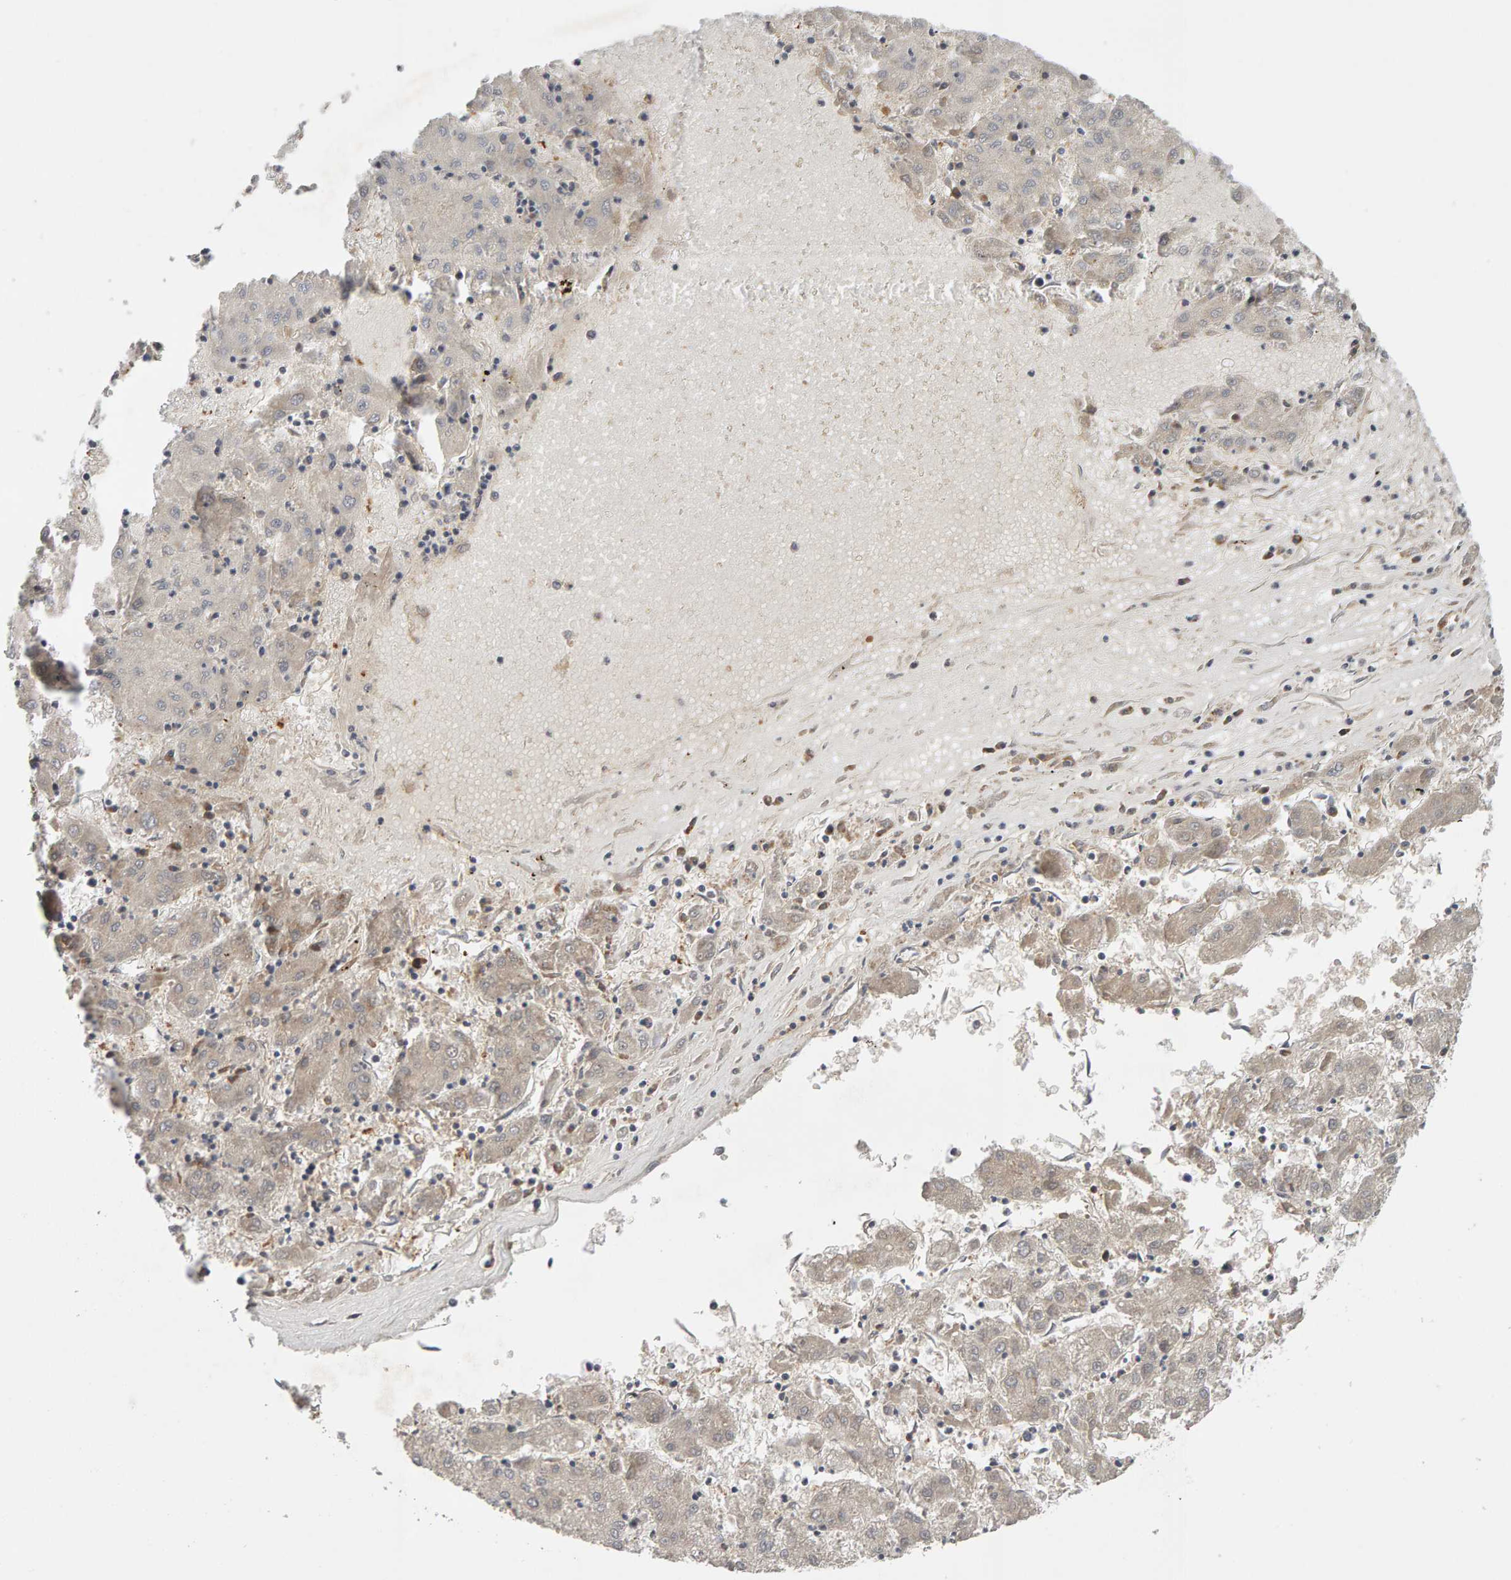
{"staining": {"intensity": "weak", "quantity": ">75%", "location": "cytoplasmic/membranous,nuclear"}, "tissue": "liver cancer", "cell_type": "Tumor cells", "image_type": "cancer", "snomed": [{"axis": "morphology", "description": "Carcinoma, Hepatocellular, NOS"}, {"axis": "topography", "description": "Liver"}], "caption": "The immunohistochemical stain highlights weak cytoplasmic/membranous and nuclear staining in tumor cells of liver hepatocellular carcinoma tissue.", "gene": "NUDCD1", "patient": {"sex": "male", "age": 72}}